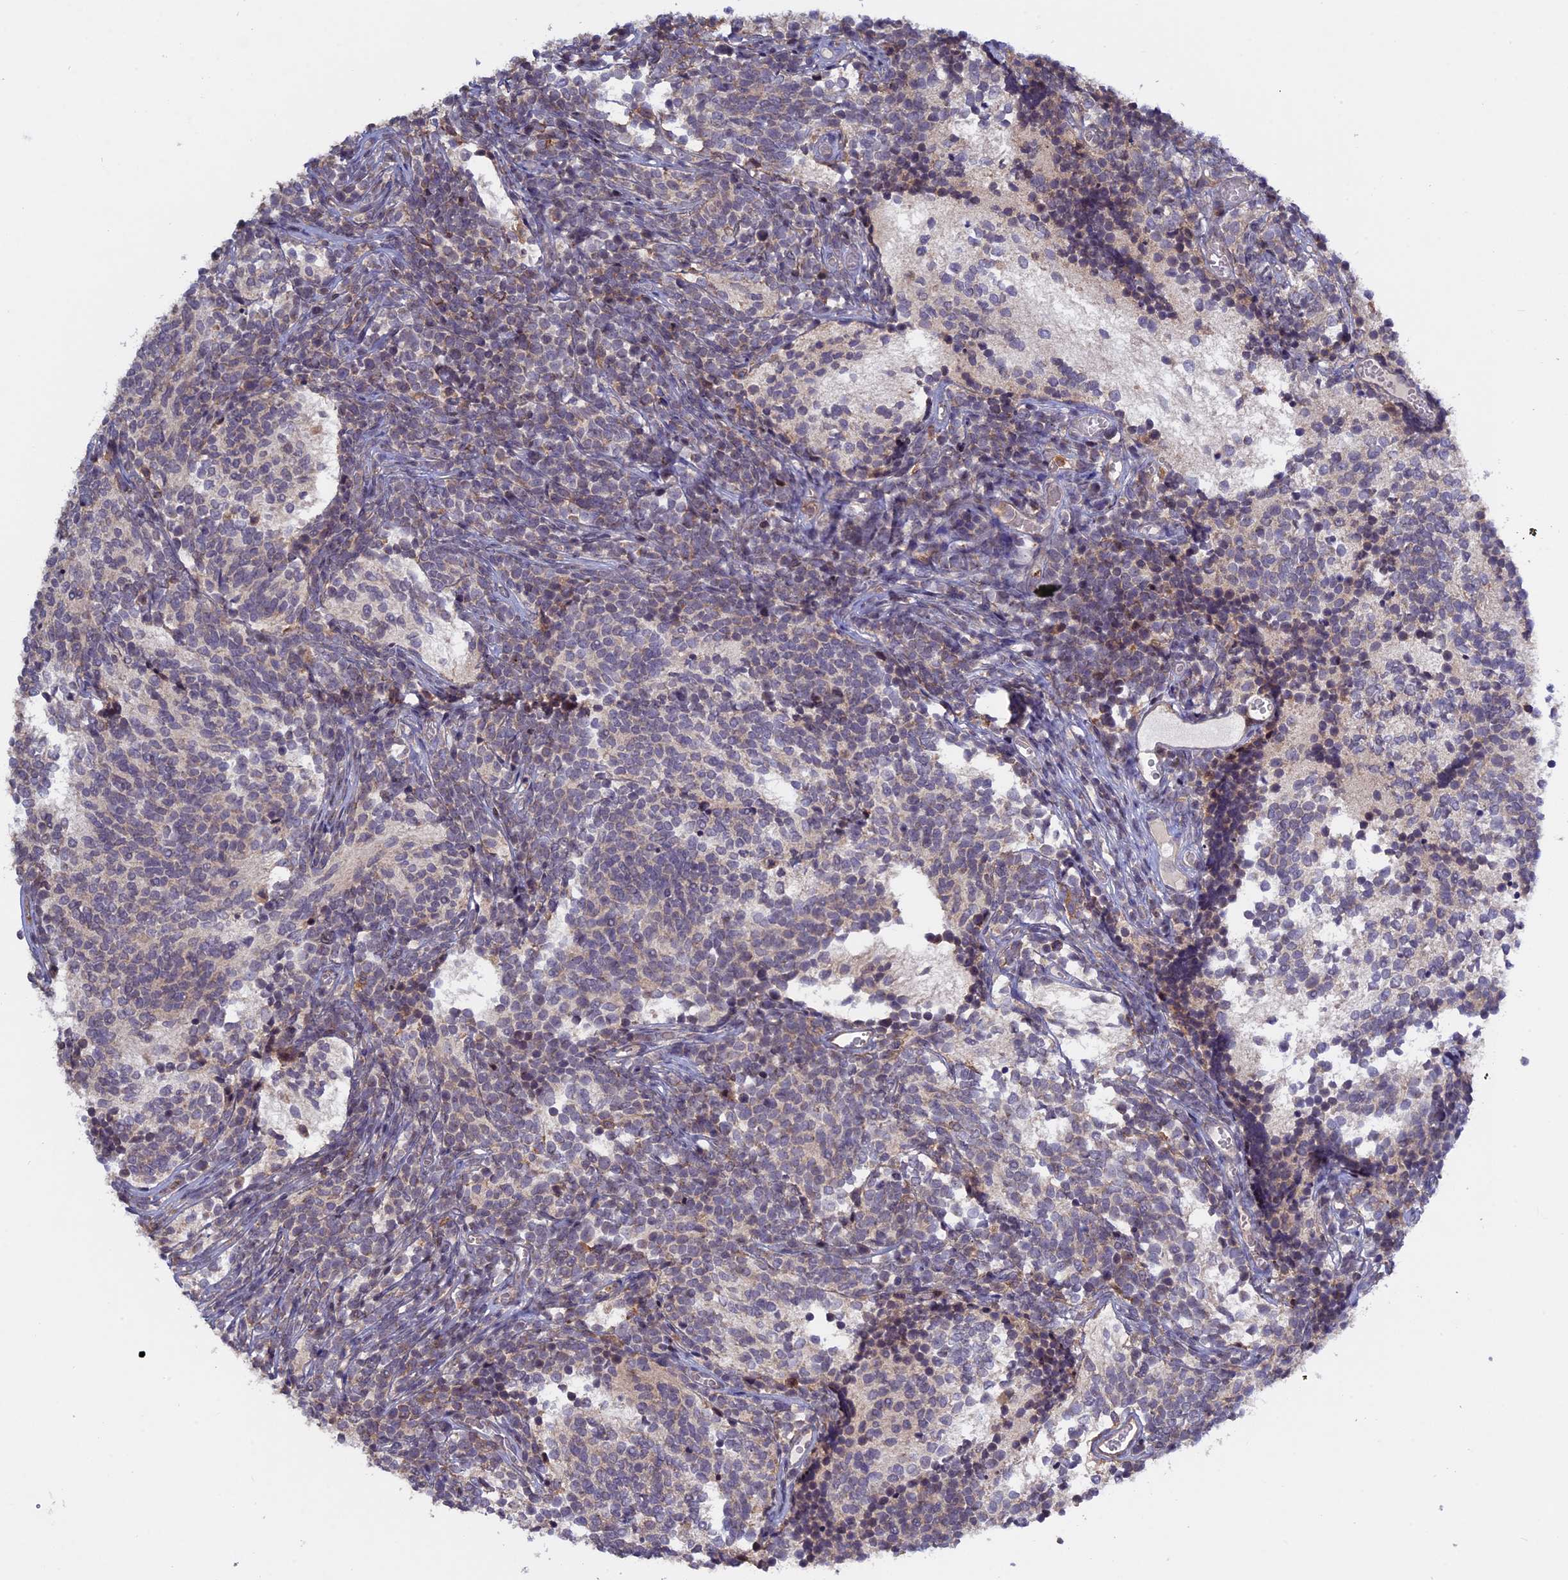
{"staining": {"intensity": "negative", "quantity": "none", "location": "none"}, "tissue": "glioma", "cell_type": "Tumor cells", "image_type": "cancer", "snomed": [{"axis": "morphology", "description": "Glioma, malignant, Low grade"}, {"axis": "topography", "description": "Brain"}], "caption": "The immunohistochemistry photomicrograph has no significant staining in tumor cells of glioma tissue.", "gene": "FERMT1", "patient": {"sex": "female", "age": 1}}